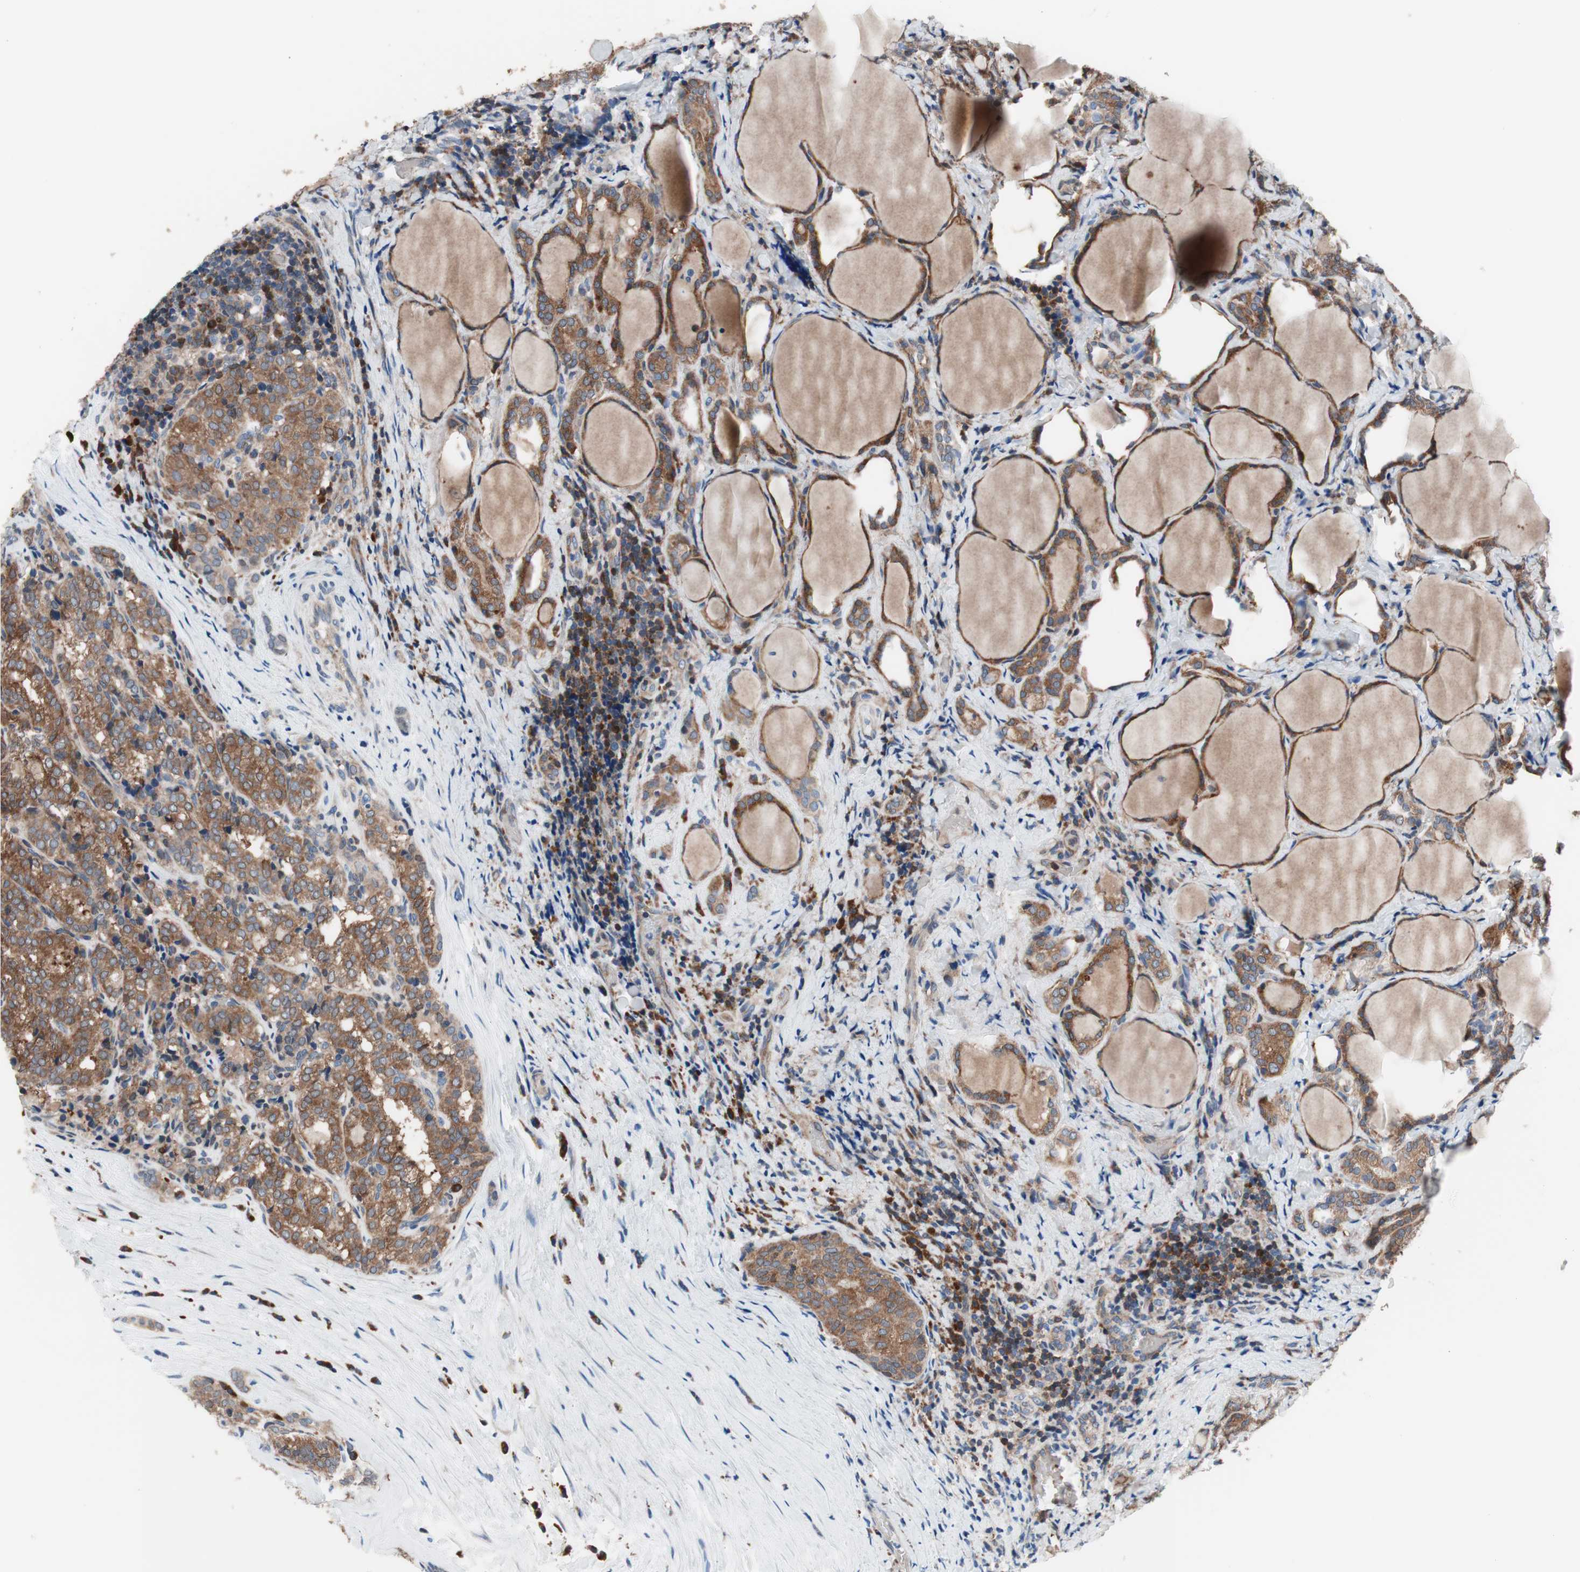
{"staining": {"intensity": "strong", "quantity": ">75%", "location": "cytoplasmic/membranous"}, "tissue": "thyroid cancer", "cell_type": "Tumor cells", "image_type": "cancer", "snomed": [{"axis": "morphology", "description": "Normal tissue, NOS"}, {"axis": "morphology", "description": "Papillary adenocarcinoma, NOS"}, {"axis": "topography", "description": "Thyroid gland"}], "caption": "High-power microscopy captured an immunohistochemistry photomicrograph of thyroid cancer, revealing strong cytoplasmic/membranous positivity in approximately >75% of tumor cells.", "gene": "PRDX2", "patient": {"sex": "female", "age": 30}}